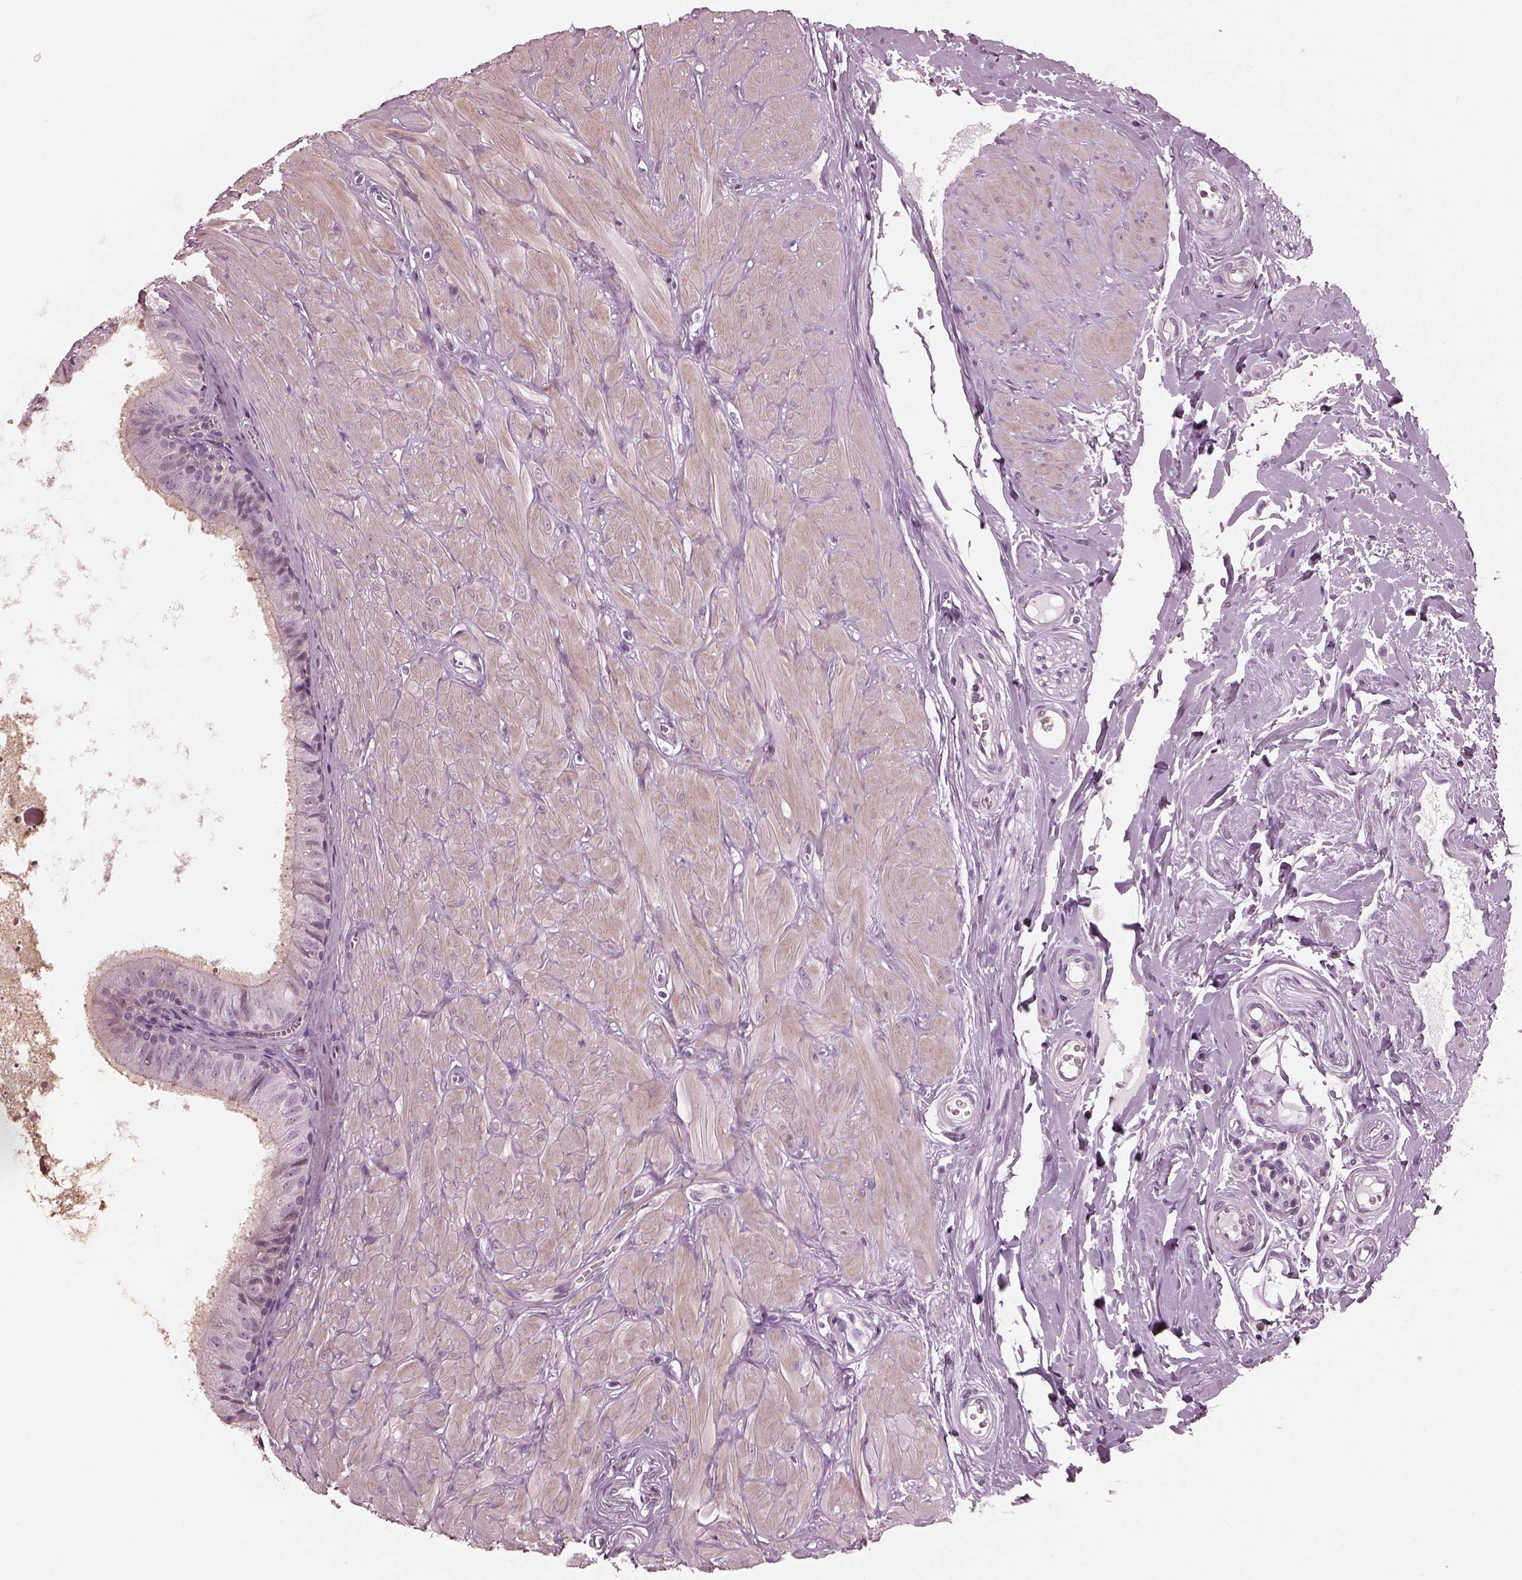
{"staining": {"intensity": "negative", "quantity": "none", "location": "none"}, "tissue": "epididymis", "cell_type": "Glandular cells", "image_type": "normal", "snomed": [{"axis": "morphology", "description": "Normal tissue, NOS"}, {"axis": "topography", "description": "Epididymis"}], "caption": "This image is of normal epididymis stained with immunohistochemistry (IHC) to label a protein in brown with the nuclei are counter-stained blue. There is no positivity in glandular cells. Brightfield microscopy of IHC stained with DAB (3,3'-diaminobenzidine) (brown) and hematoxylin (blue), captured at high magnification.", "gene": "BFSP1", "patient": {"sex": "male", "age": 37}}